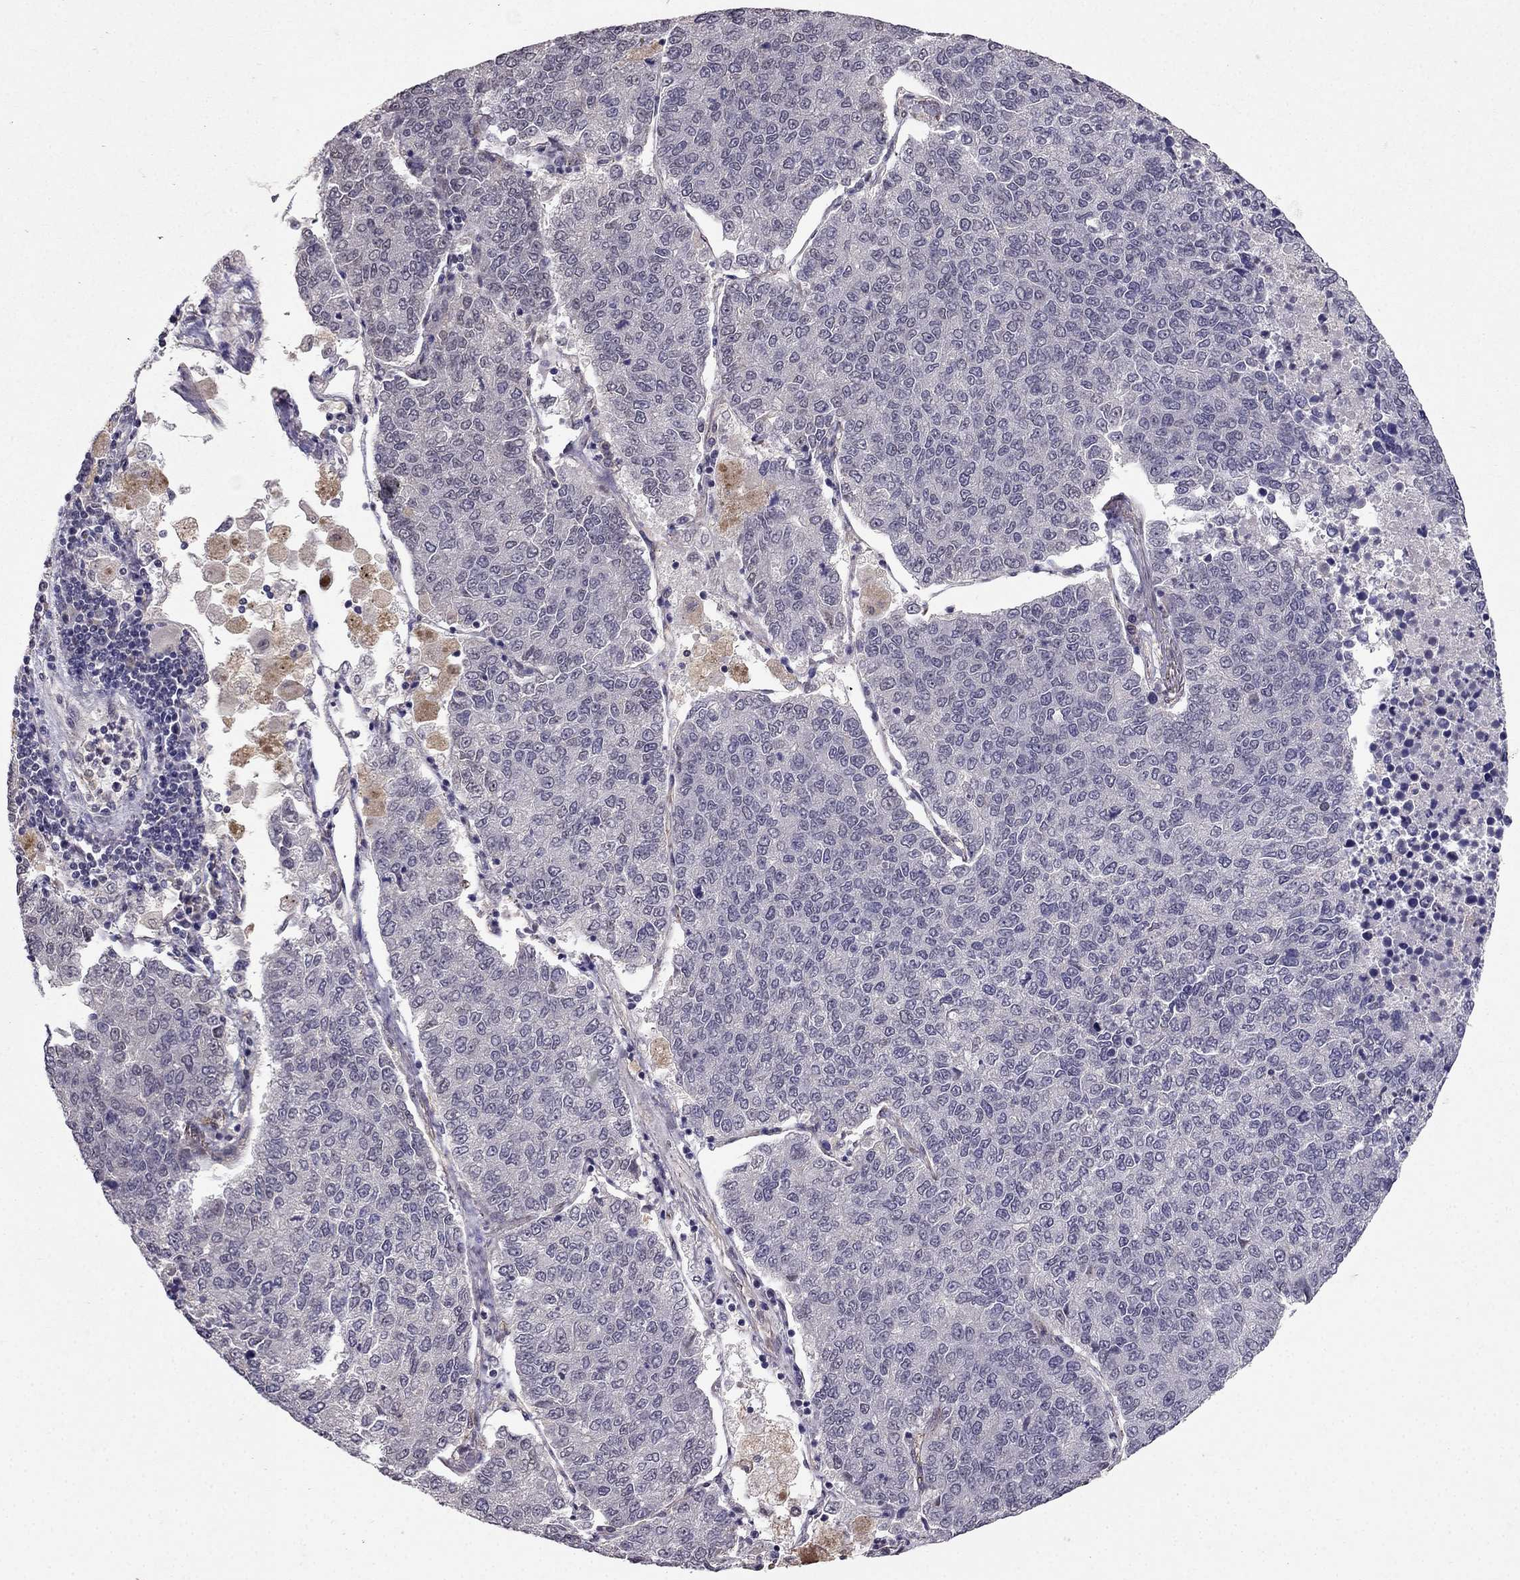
{"staining": {"intensity": "negative", "quantity": "none", "location": "none"}, "tissue": "lung cancer", "cell_type": "Tumor cells", "image_type": "cancer", "snomed": [{"axis": "morphology", "description": "Adenocarcinoma, NOS"}, {"axis": "topography", "description": "Lung"}], "caption": "This photomicrograph is of lung cancer stained with immunohistochemistry (IHC) to label a protein in brown with the nuclei are counter-stained blue. There is no expression in tumor cells.", "gene": "RASIP1", "patient": {"sex": "male", "age": 49}}